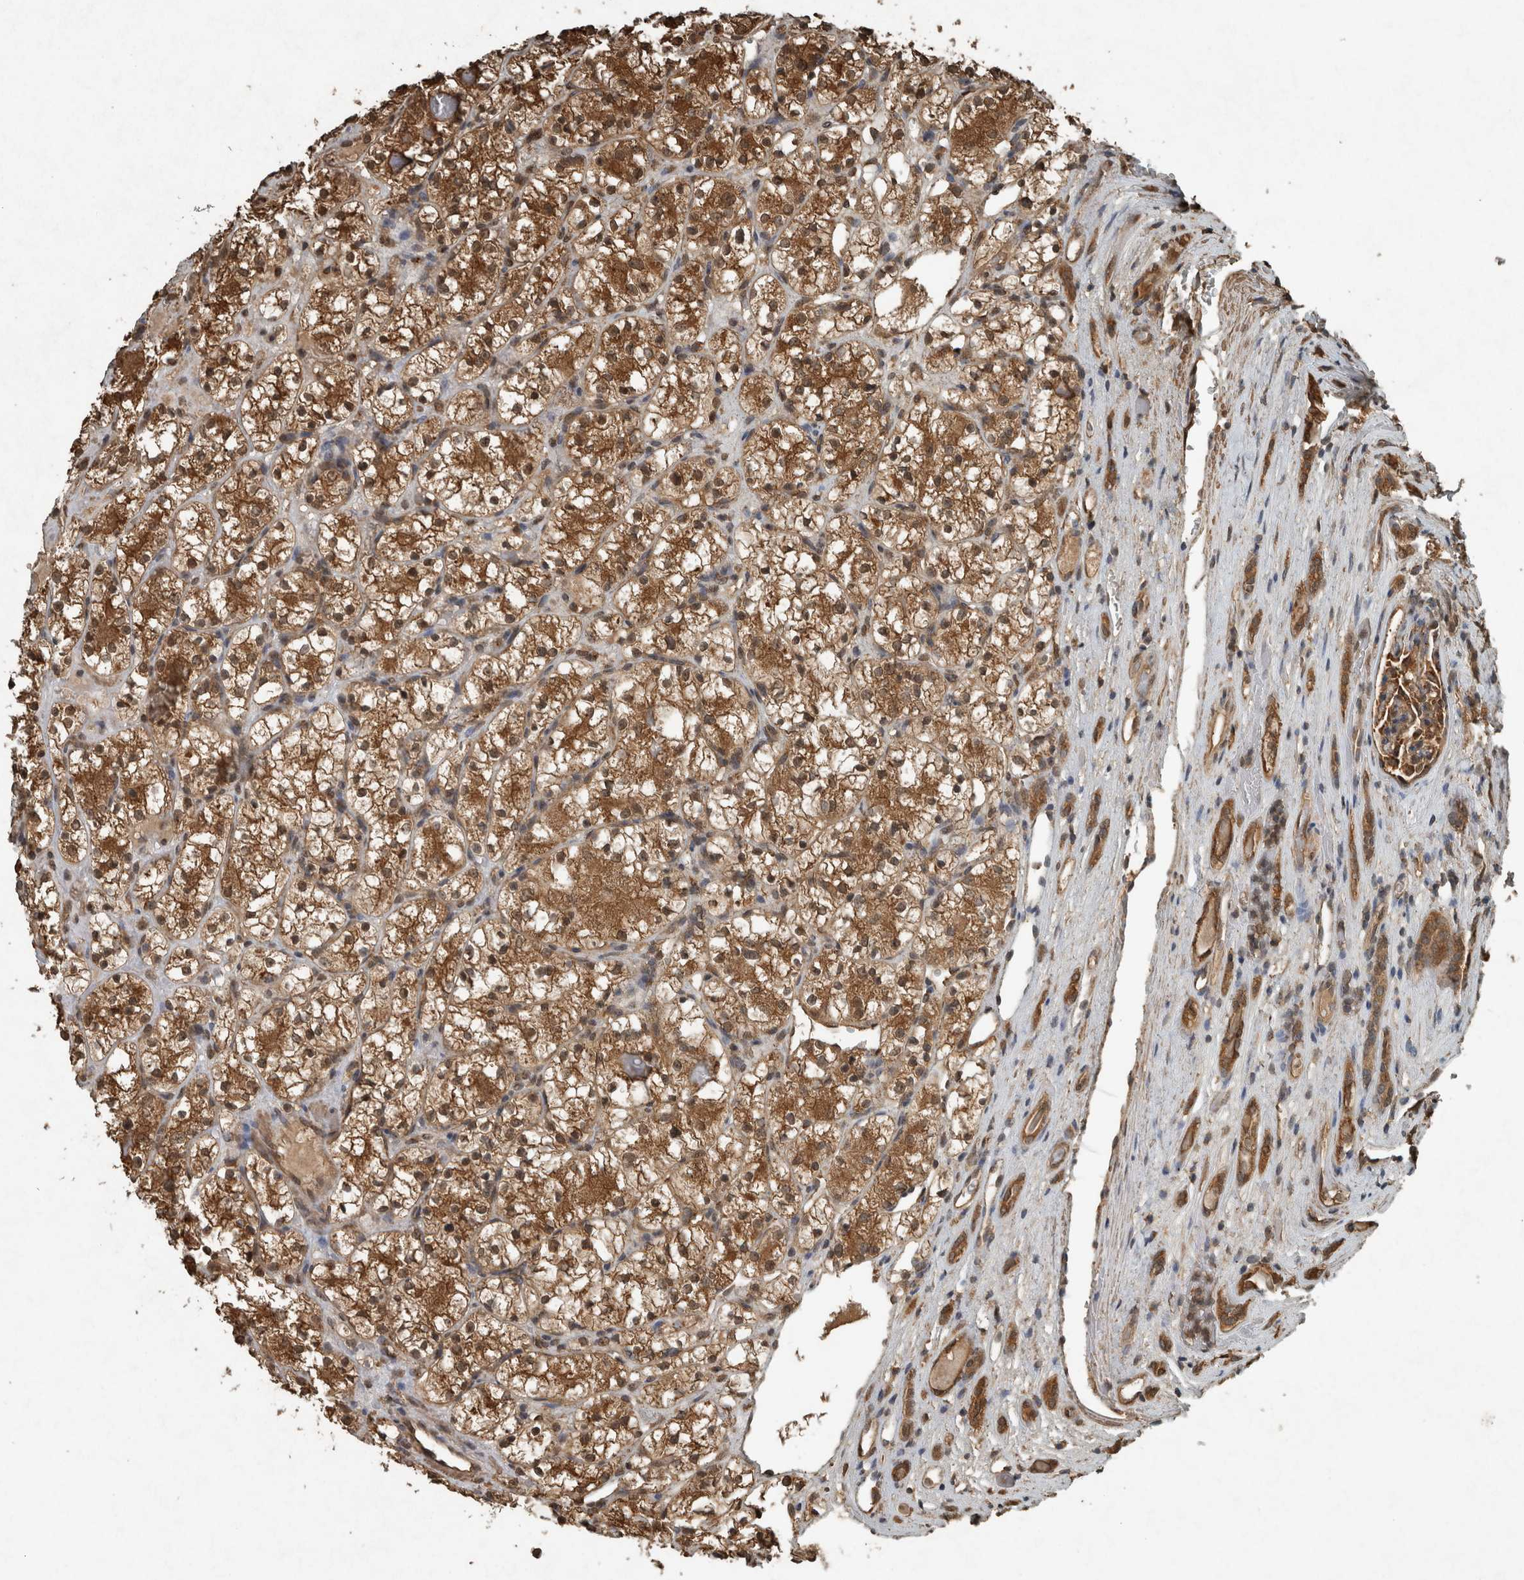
{"staining": {"intensity": "moderate", "quantity": ">75%", "location": "cytoplasmic/membranous,nuclear"}, "tissue": "renal cancer", "cell_type": "Tumor cells", "image_type": "cancer", "snomed": [{"axis": "morphology", "description": "Adenocarcinoma, NOS"}, {"axis": "topography", "description": "Kidney"}], "caption": "The image shows immunohistochemical staining of adenocarcinoma (renal). There is moderate cytoplasmic/membranous and nuclear positivity is identified in approximately >75% of tumor cells.", "gene": "ARHGEF12", "patient": {"sex": "female", "age": 60}}